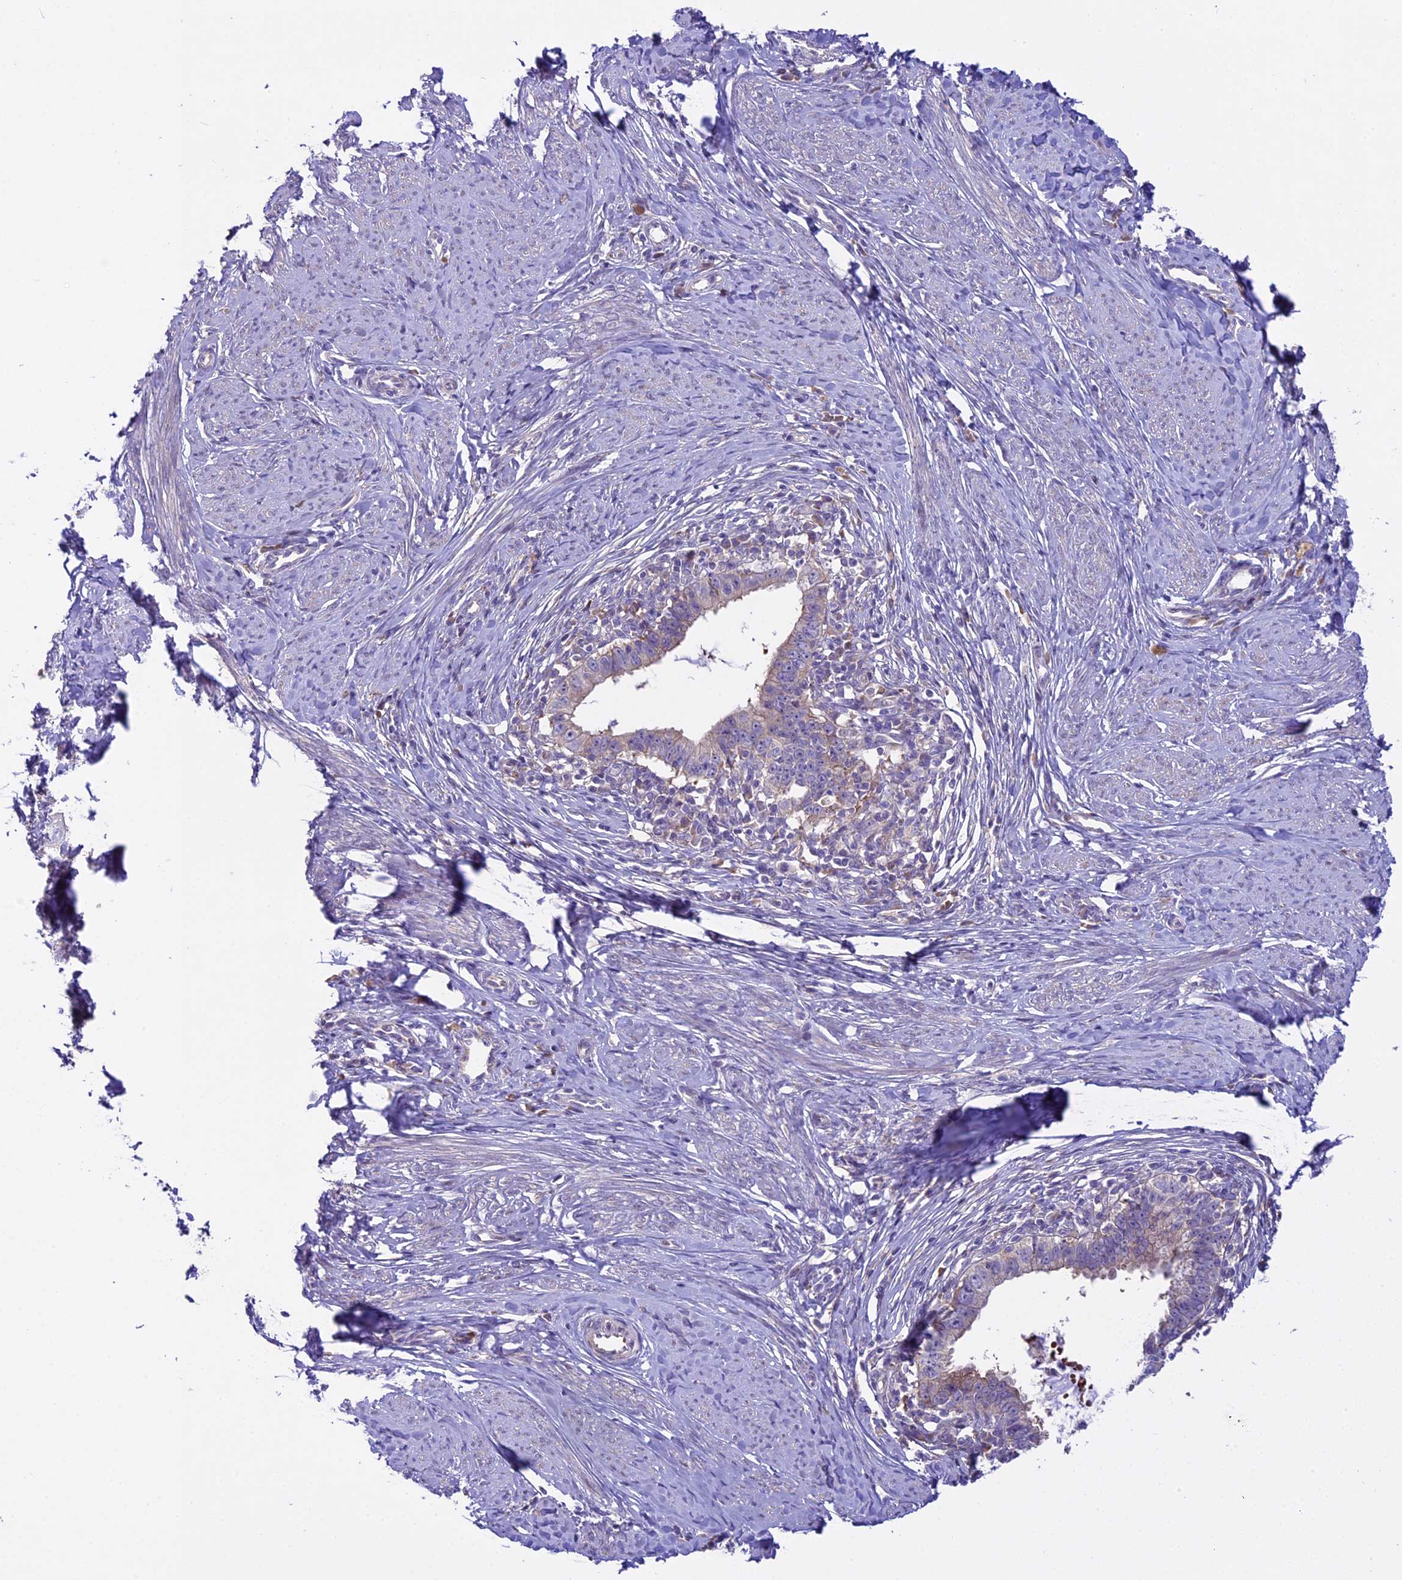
{"staining": {"intensity": "weak", "quantity": "<25%", "location": "cytoplasmic/membranous"}, "tissue": "cervical cancer", "cell_type": "Tumor cells", "image_type": "cancer", "snomed": [{"axis": "morphology", "description": "Adenocarcinoma, NOS"}, {"axis": "topography", "description": "Cervix"}], "caption": "Tumor cells are negative for brown protein staining in cervical cancer (adenocarcinoma). (DAB immunohistochemistry visualized using brightfield microscopy, high magnification).", "gene": "SPIRE1", "patient": {"sex": "female", "age": 36}}